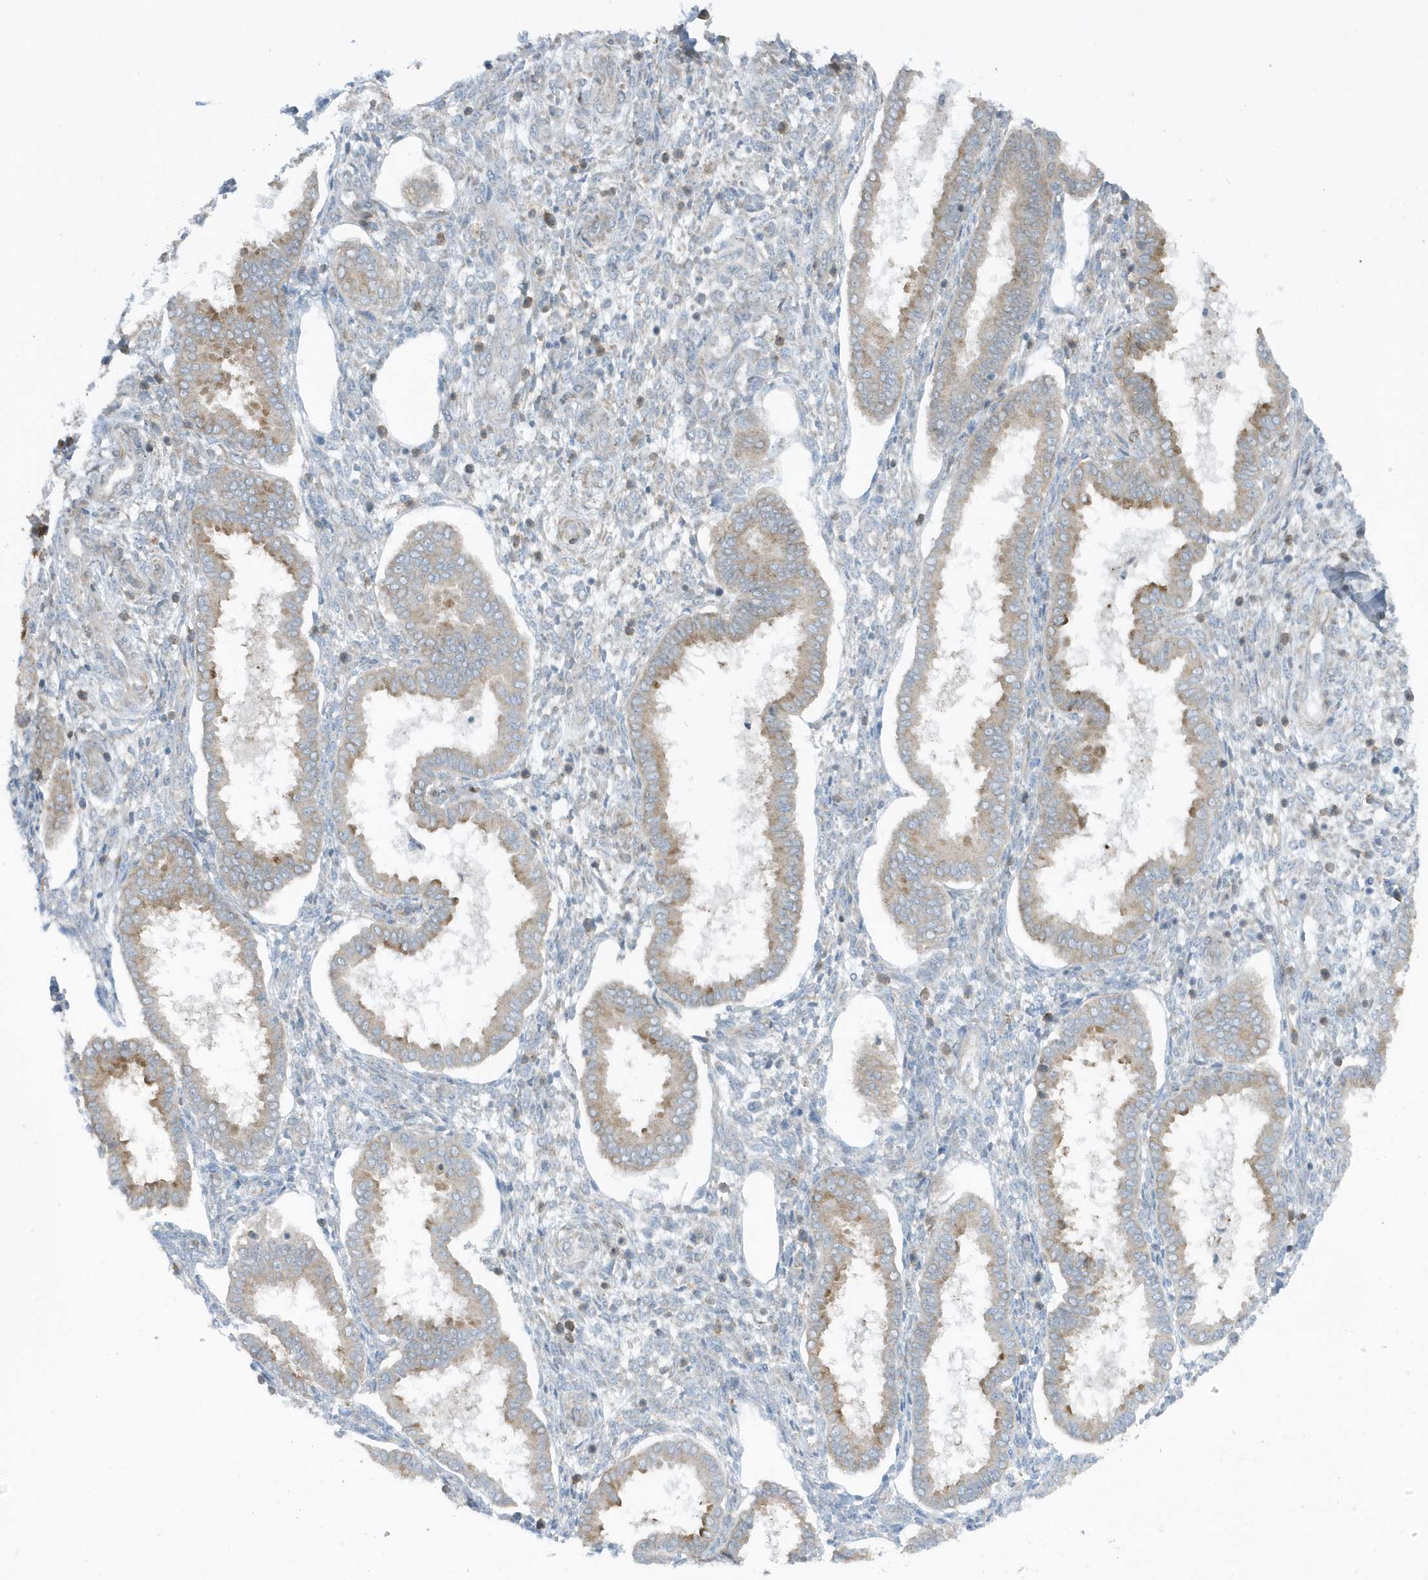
{"staining": {"intensity": "negative", "quantity": "none", "location": "none"}, "tissue": "endometrium", "cell_type": "Cells in endometrial stroma", "image_type": "normal", "snomed": [{"axis": "morphology", "description": "Normal tissue, NOS"}, {"axis": "topography", "description": "Endometrium"}], "caption": "Cells in endometrial stroma show no significant protein positivity in benign endometrium. The staining is performed using DAB brown chromogen with nuclei counter-stained in using hematoxylin.", "gene": "SCN3A", "patient": {"sex": "female", "age": 24}}